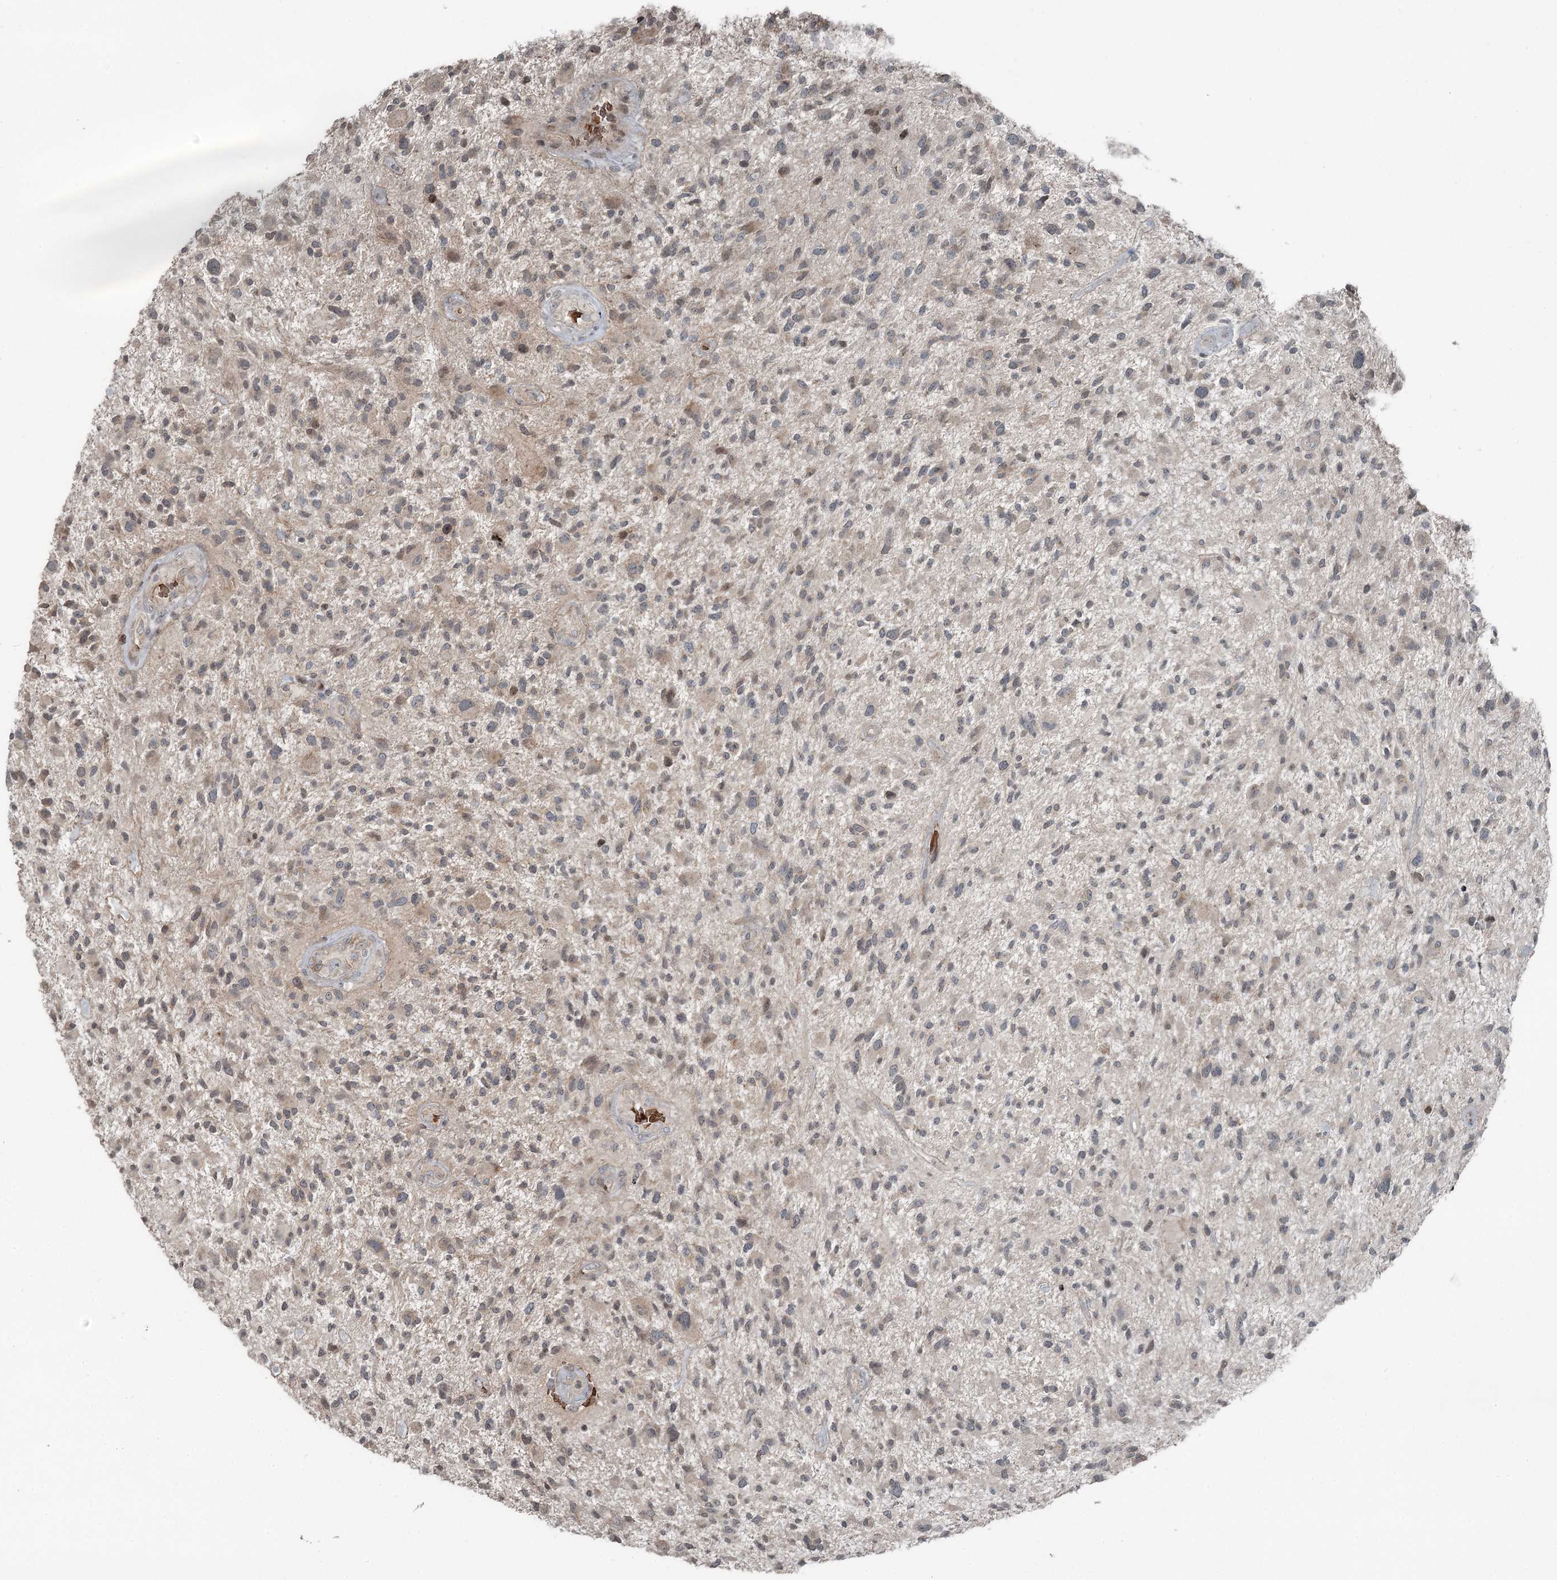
{"staining": {"intensity": "weak", "quantity": "25%-75%", "location": "cytoplasmic/membranous"}, "tissue": "glioma", "cell_type": "Tumor cells", "image_type": "cancer", "snomed": [{"axis": "morphology", "description": "Glioma, malignant, High grade"}, {"axis": "topography", "description": "Brain"}], "caption": "Glioma tissue demonstrates weak cytoplasmic/membranous expression in about 25%-75% of tumor cells", "gene": "RASSF8", "patient": {"sex": "male", "age": 47}}